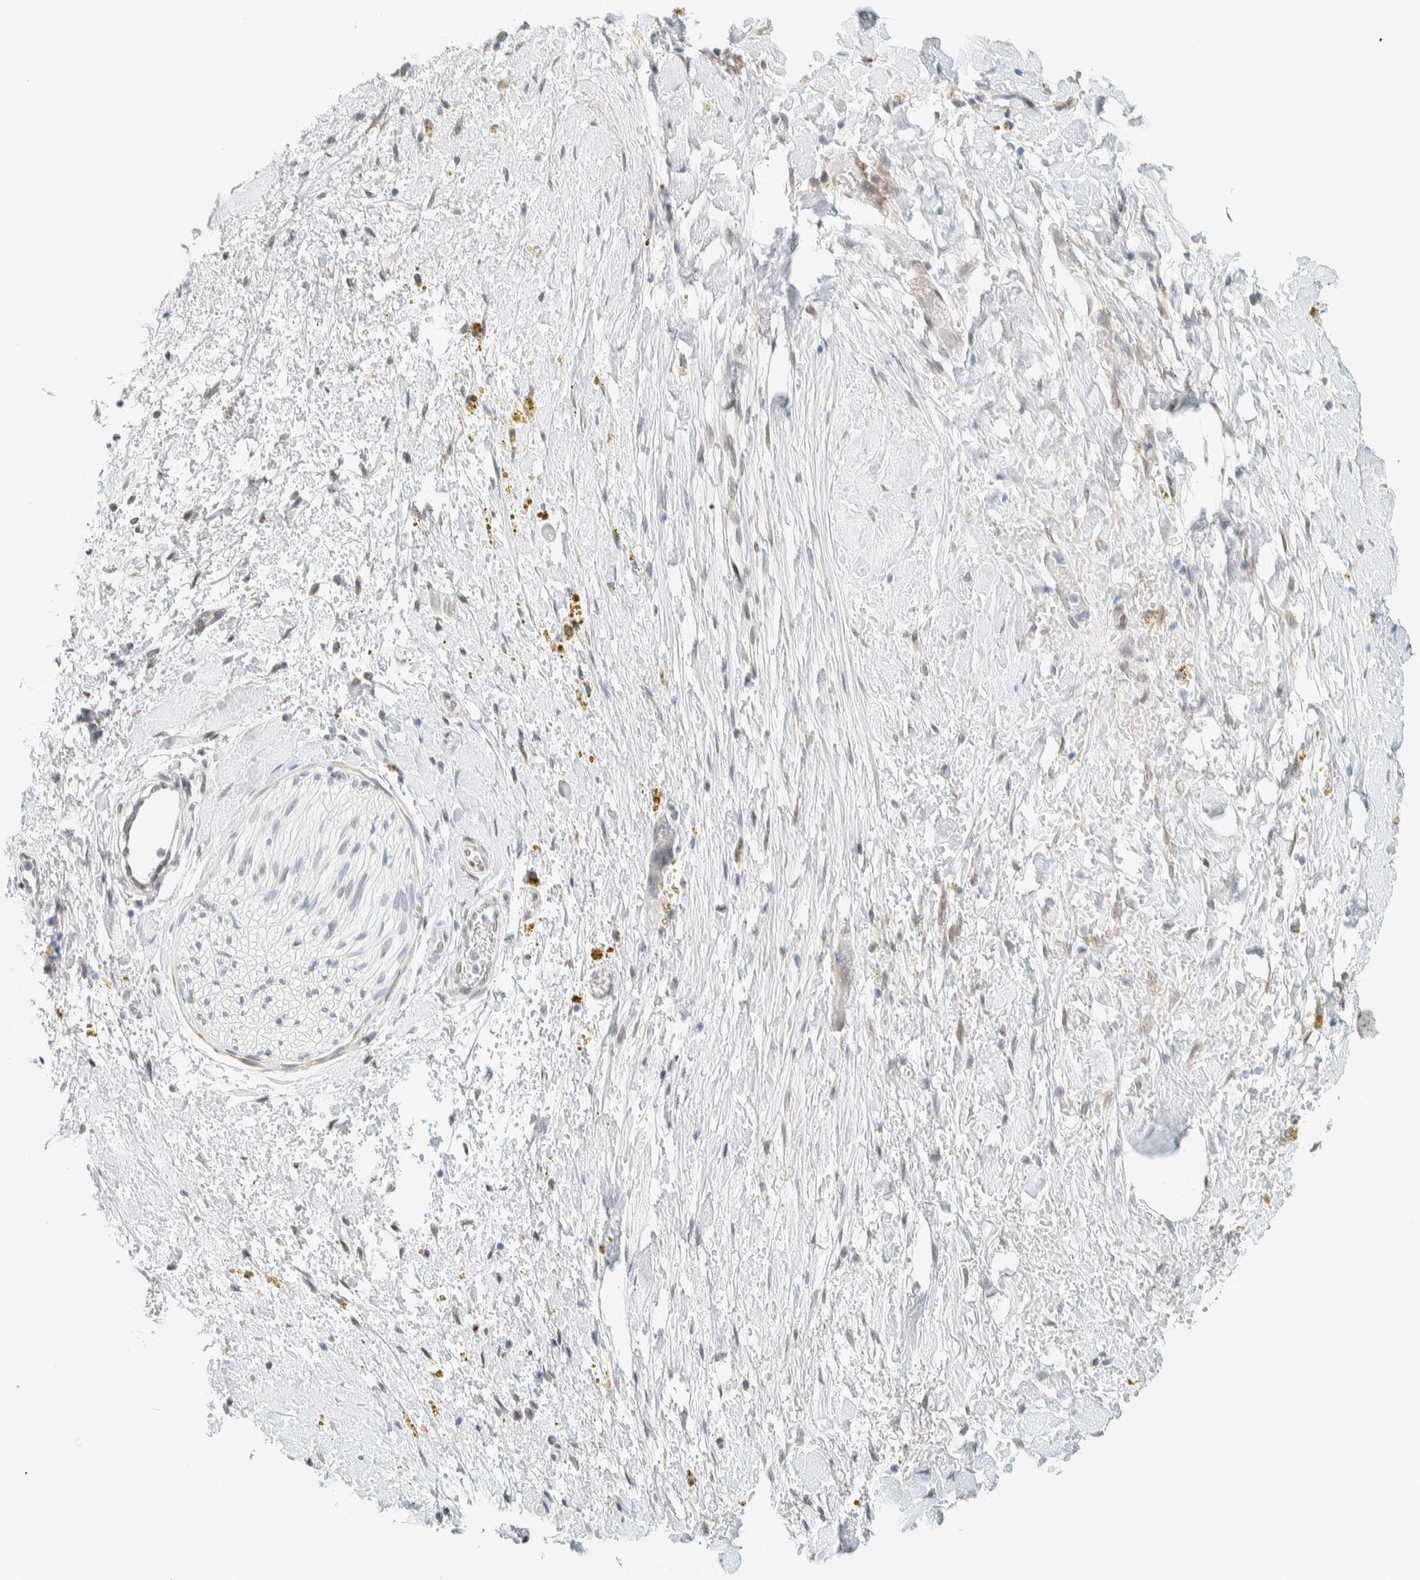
{"staining": {"intensity": "negative", "quantity": "none", "location": "none"}, "tissue": "adipose tissue", "cell_type": "Adipocytes", "image_type": "normal", "snomed": [{"axis": "morphology", "description": "Normal tissue, NOS"}, {"axis": "topography", "description": "Kidney"}, {"axis": "topography", "description": "Peripheral nerve tissue"}], "caption": "The histopathology image shows no staining of adipocytes in normal adipose tissue.", "gene": "C1QTNF12", "patient": {"sex": "male", "age": 7}}